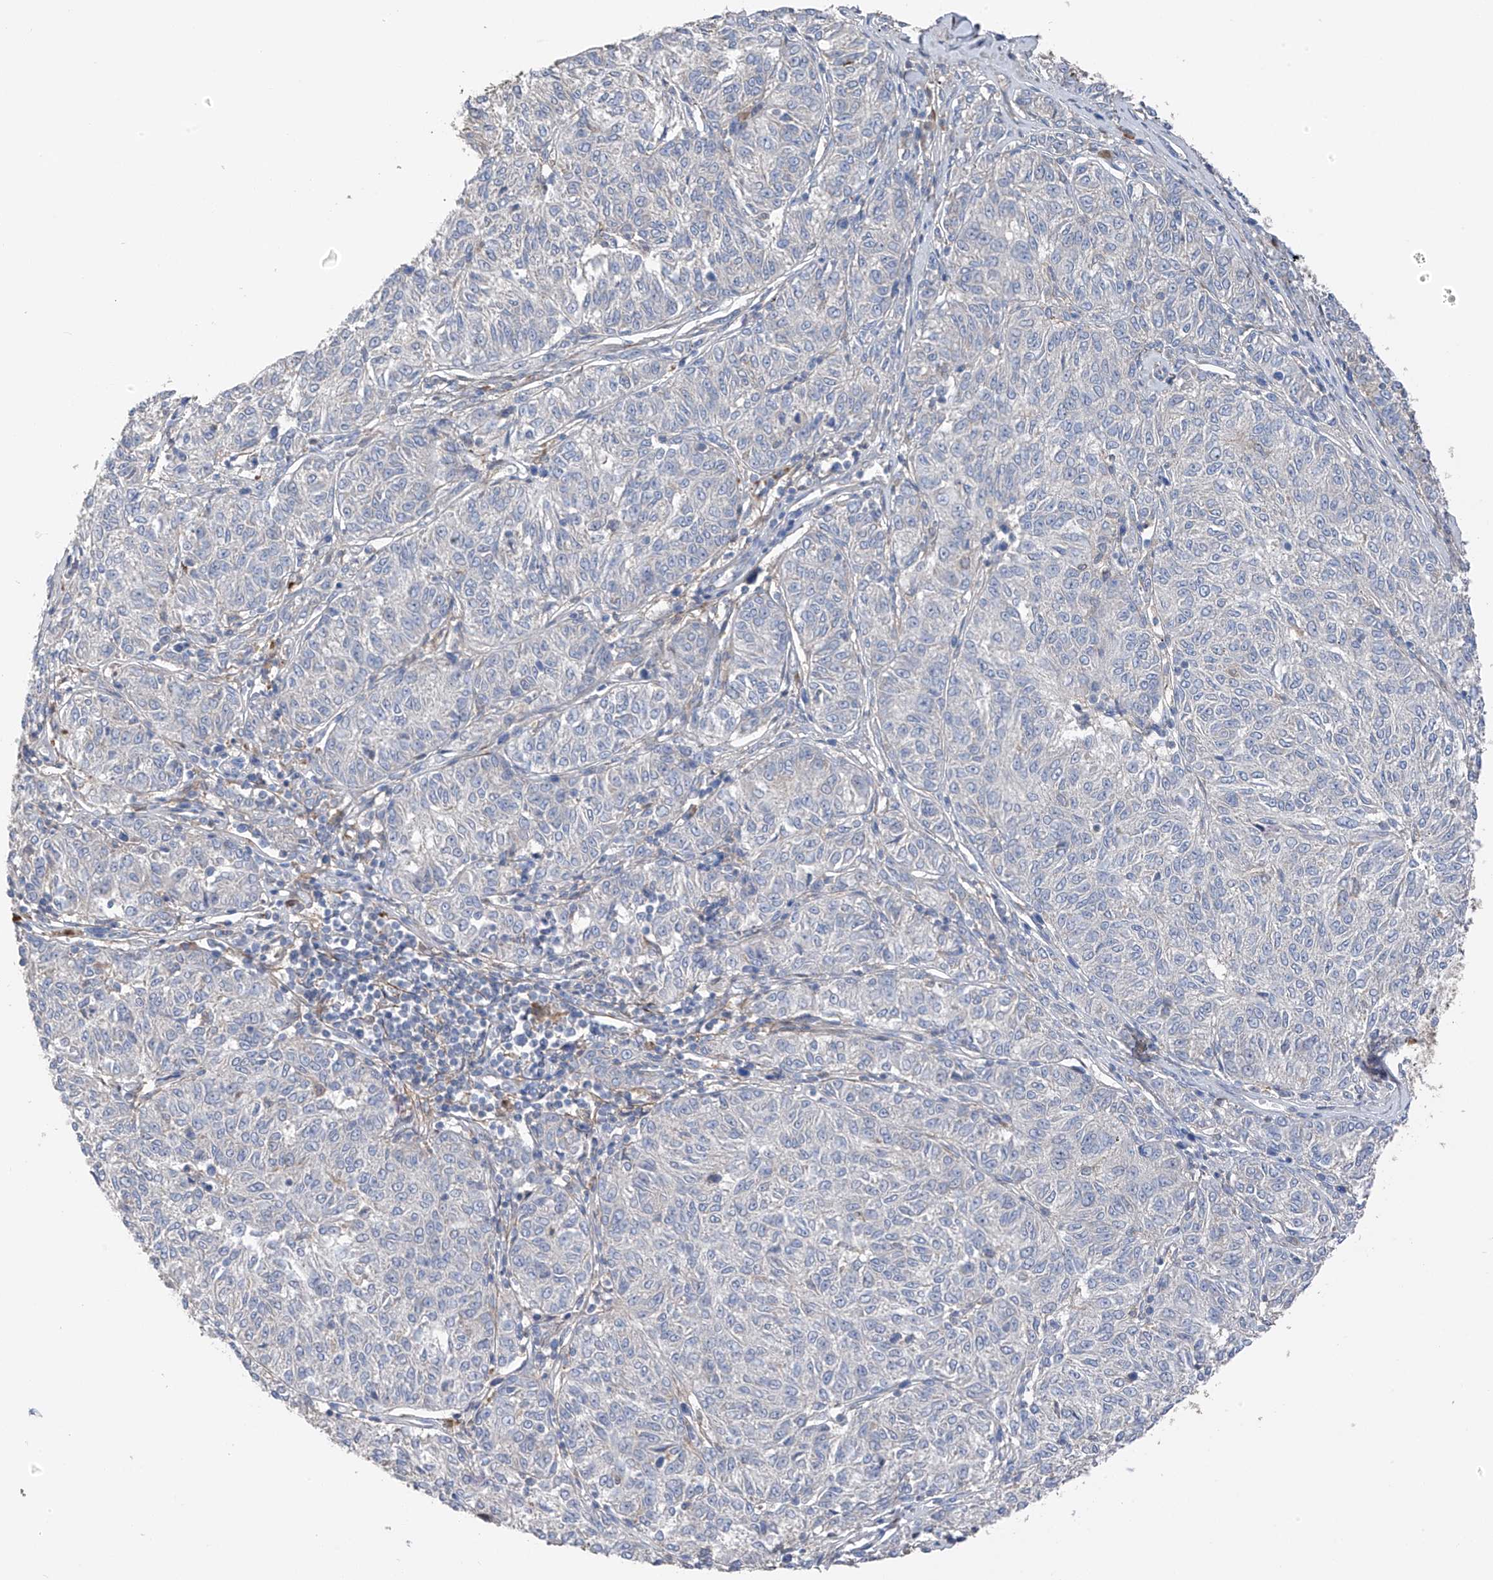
{"staining": {"intensity": "negative", "quantity": "none", "location": "none"}, "tissue": "melanoma", "cell_type": "Tumor cells", "image_type": "cancer", "snomed": [{"axis": "morphology", "description": "Malignant melanoma, NOS"}, {"axis": "topography", "description": "Skin"}], "caption": "Protein analysis of melanoma shows no significant positivity in tumor cells.", "gene": "GALNTL6", "patient": {"sex": "female", "age": 72}}